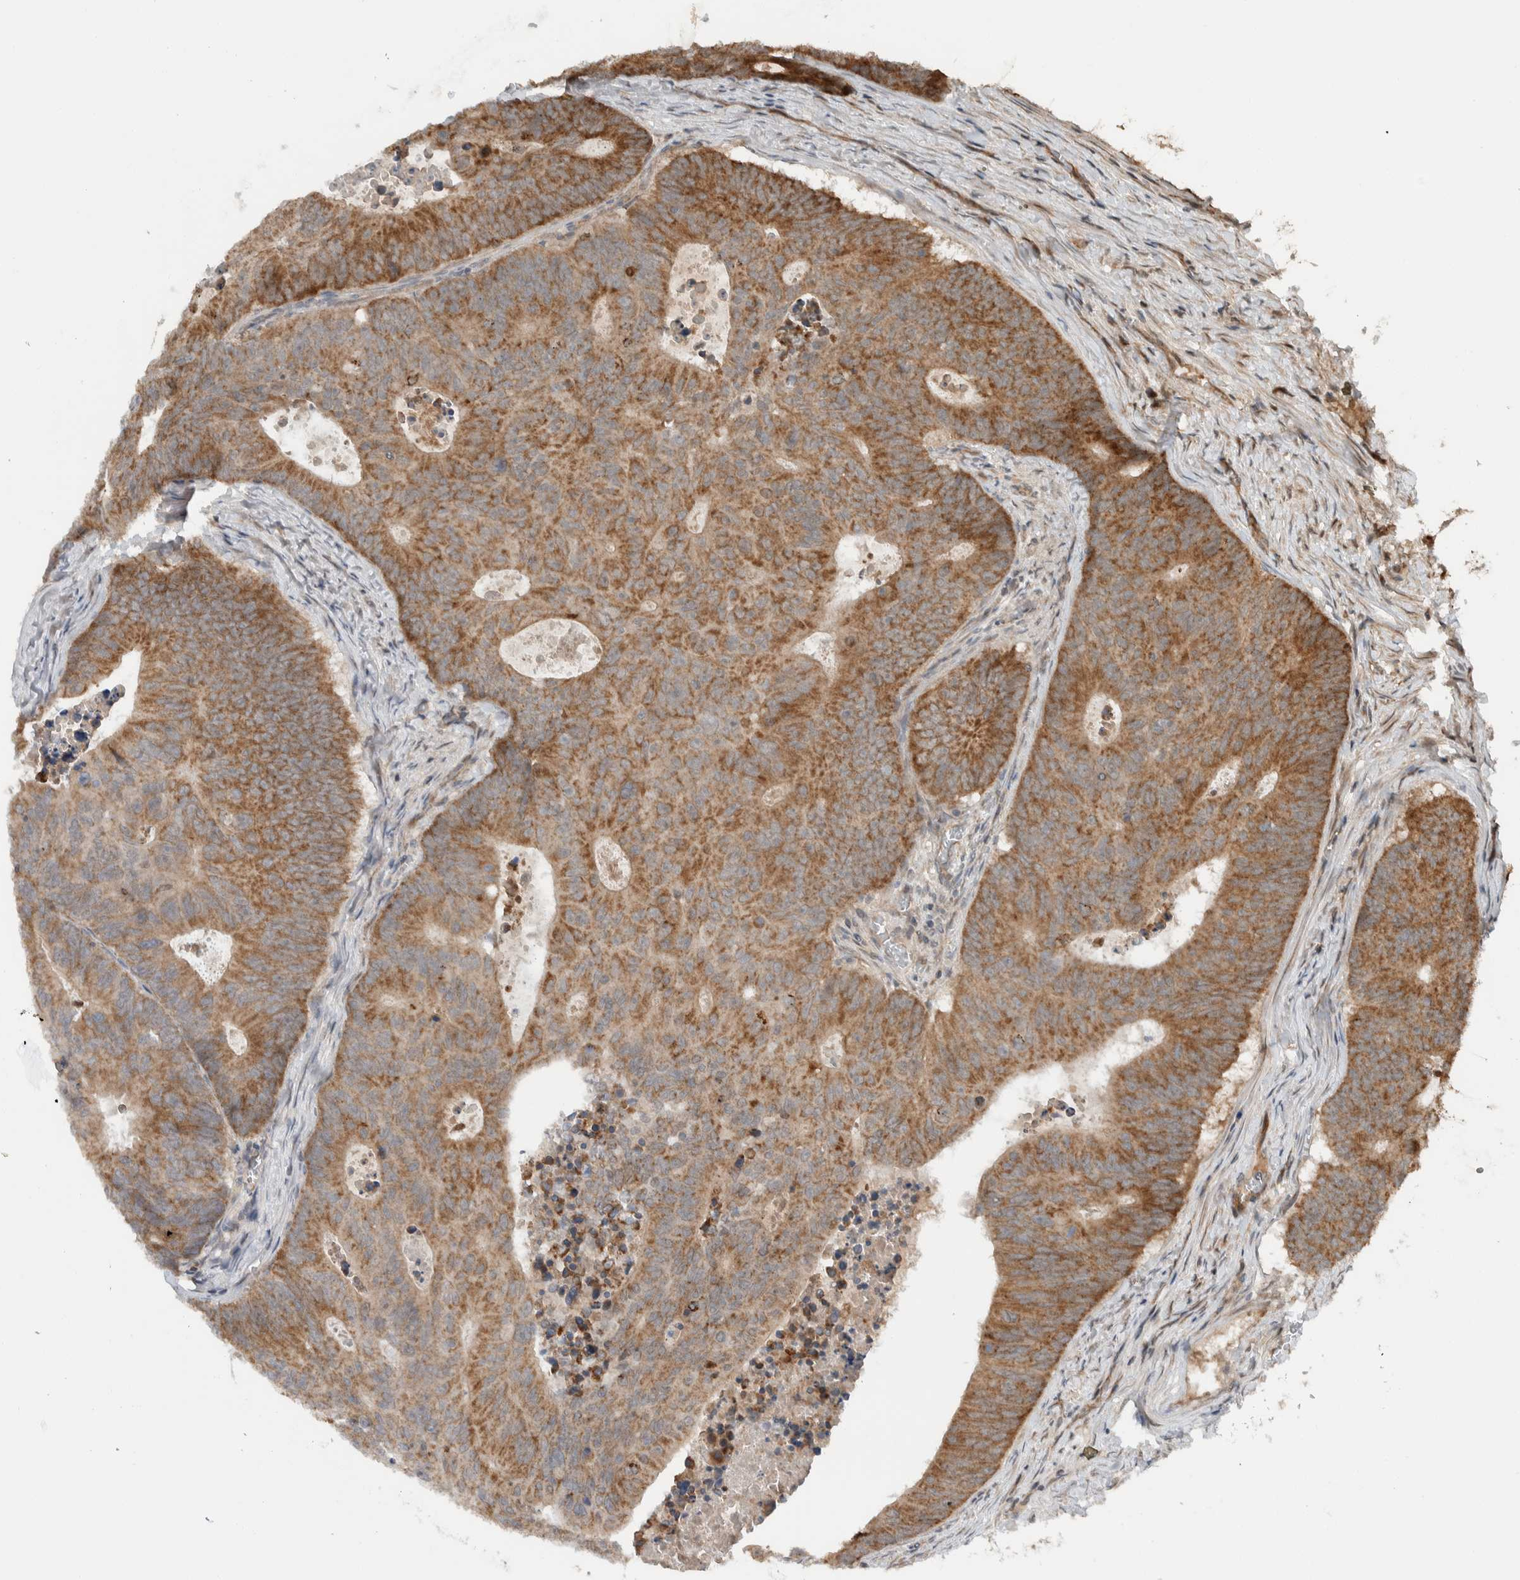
{"staining": {"intensity": "moderate", "quantity": ">75%", "location": "cytoplasmic/membranous"}, "tissue": "colorectal cancer", "cell_type": "Tumor cells", "image_type": "cancer", "snomed": [{"axis": "morphology", "description": "Adenocarcinoma, NOS"}, {"axis": "topography", "description": "Colon"}], "caption": "Immunohistochemical staining of colorectal cancer demonstrates moderate cytoplasmic/membranous protein positivity in about >75% of tumor cells. Using DAB (brown) and hematoxylin (blue) stains, captured at high magnification using brightfield microscopy.", "gene": "KLHL6", "patient": {"sex": "male", "age": 87}}